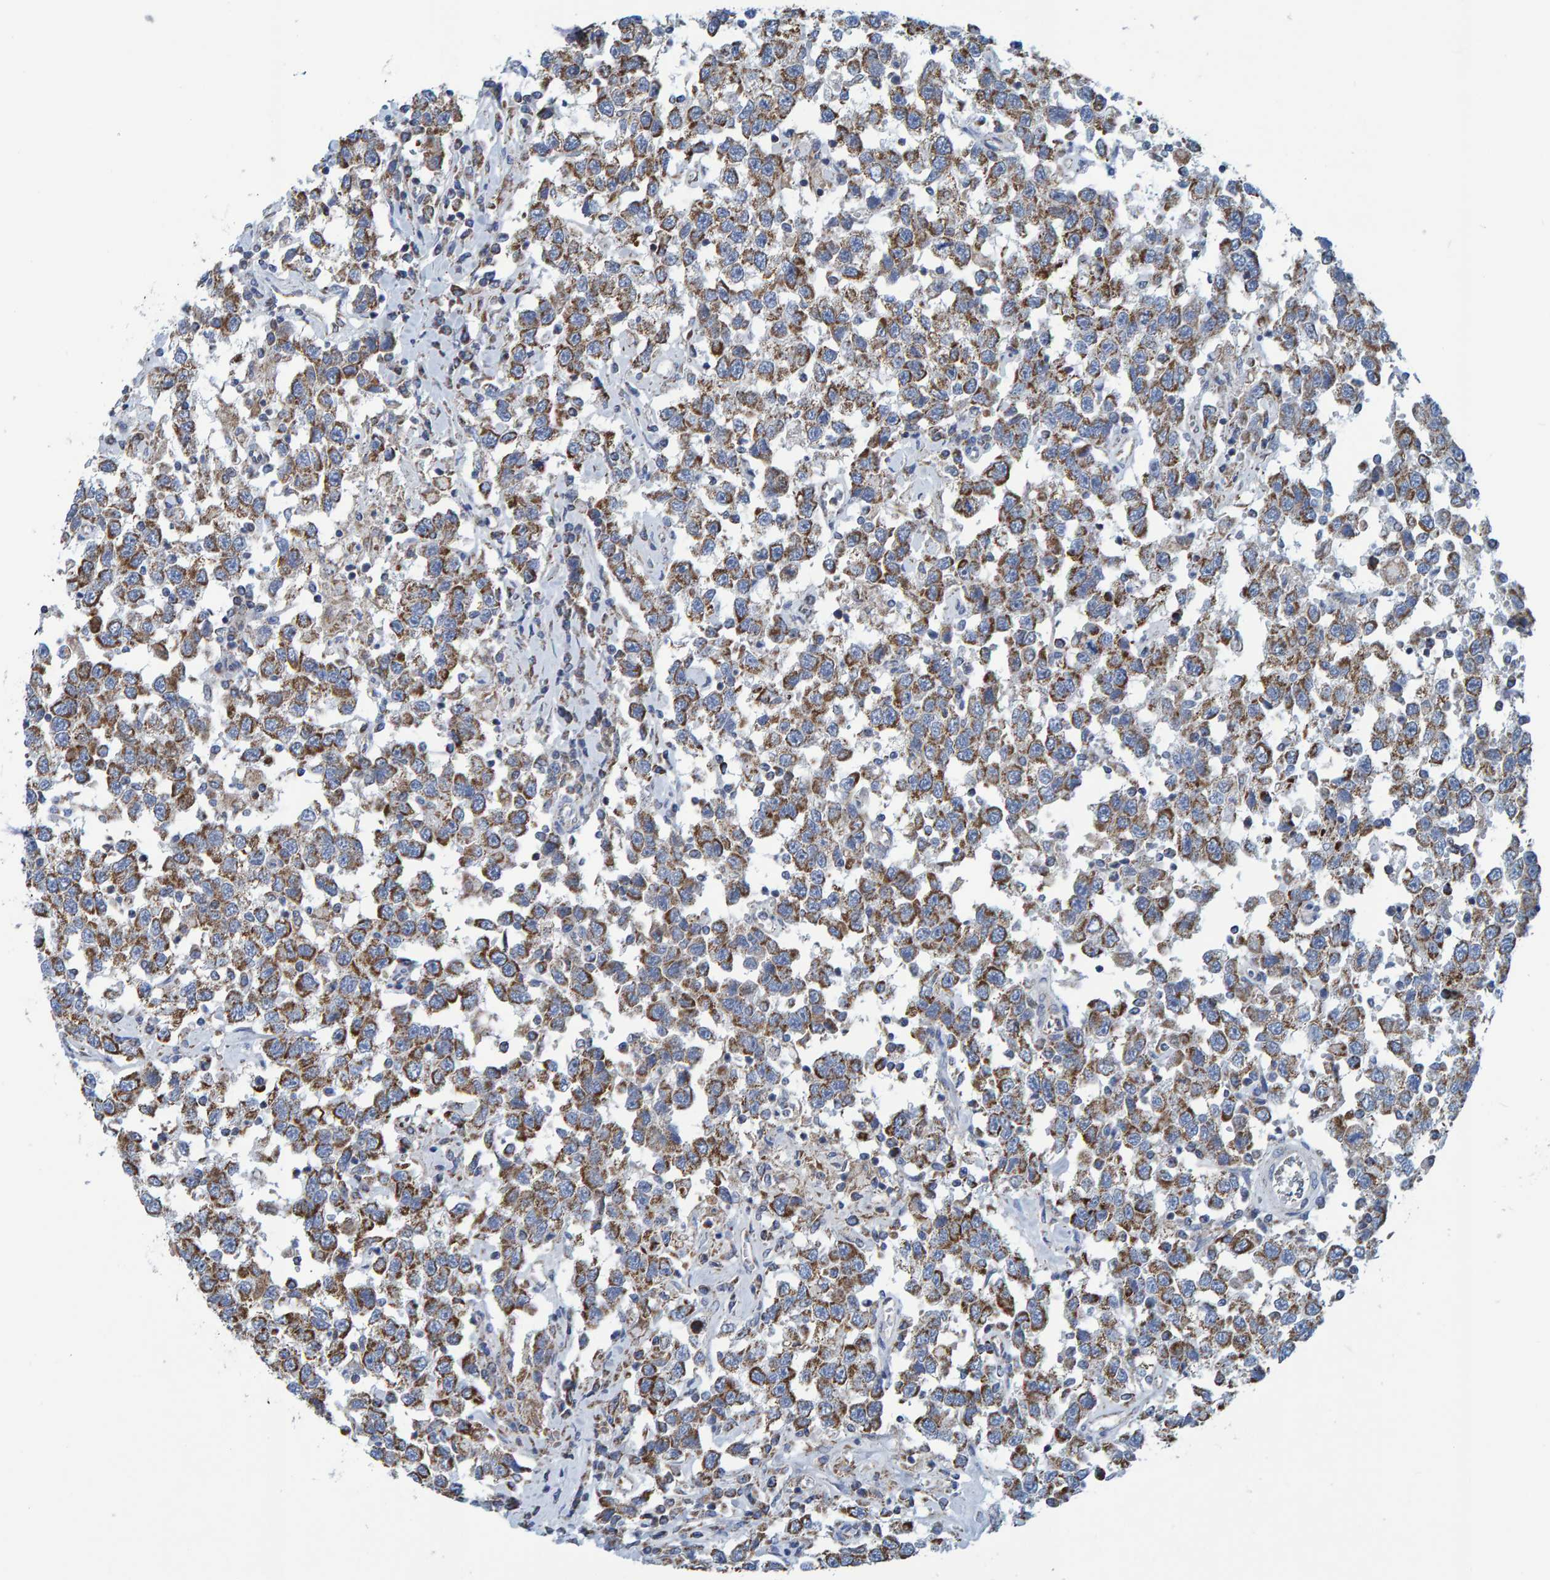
{"staining": {"intensity": "strong", "quantity": ">75%", "location": "cytoplasmic/membranous"}, "tissue": "testis cancer", "cell_type": "Tumor cells", "image_type": "cancer", "snomed": [{"axis": "morphology", "description": "Seminoma, NOS"}, {"axis": "topography", "description": "Testis"}], "caption": "An IHC micrograph of neoplastic tissue is shown. Protein staining in brown labels strong cytoplasmic/membranous positivity in testis cancer within tumor cells. The staining was performed using DAB, with brown indicating positive protein expression. Nuclei are stained blue with hematoxylin.", "gene": "MRPS7", "patient": {"sex": "male", "age": 41}}